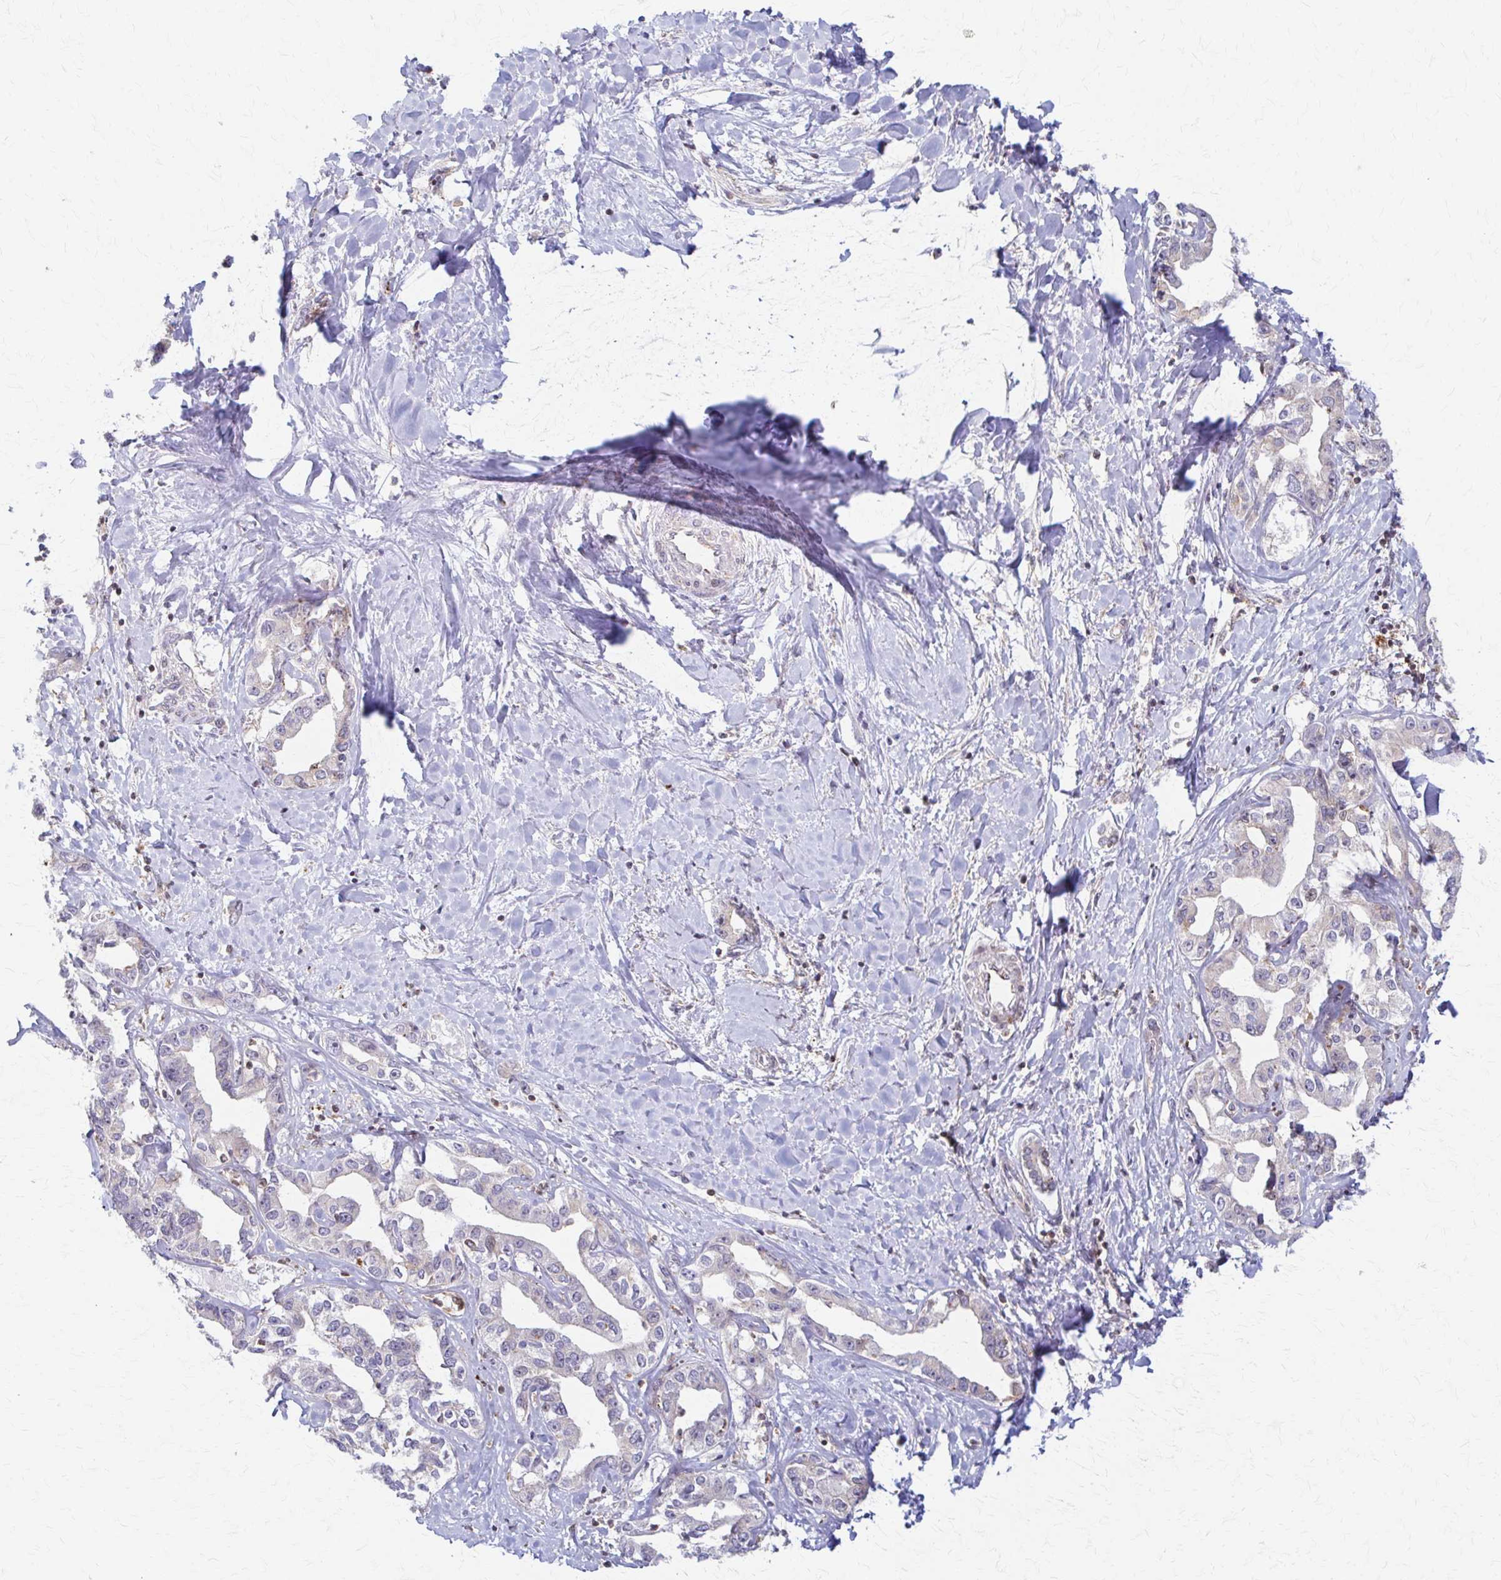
{"staining": {"intensity": "weak", "quantity": "<25%", "location": "cytoplasmic/membranous"}, "tissue": "liver cancer", "cell_type": "Tumor cells", "image_type": "cancer", "snomed": [{"axis": "morphology", "description": "Cholangiocarcinoma"}, {"axis": "topography", "description": "Liver"}], "caption": "Histopathology image shows no protein positivity in tumor cells of liver cholangiocarcinoma tissue.", "gene": "ARHGAP35", "patient": {"sex": "male", "age": 59}}